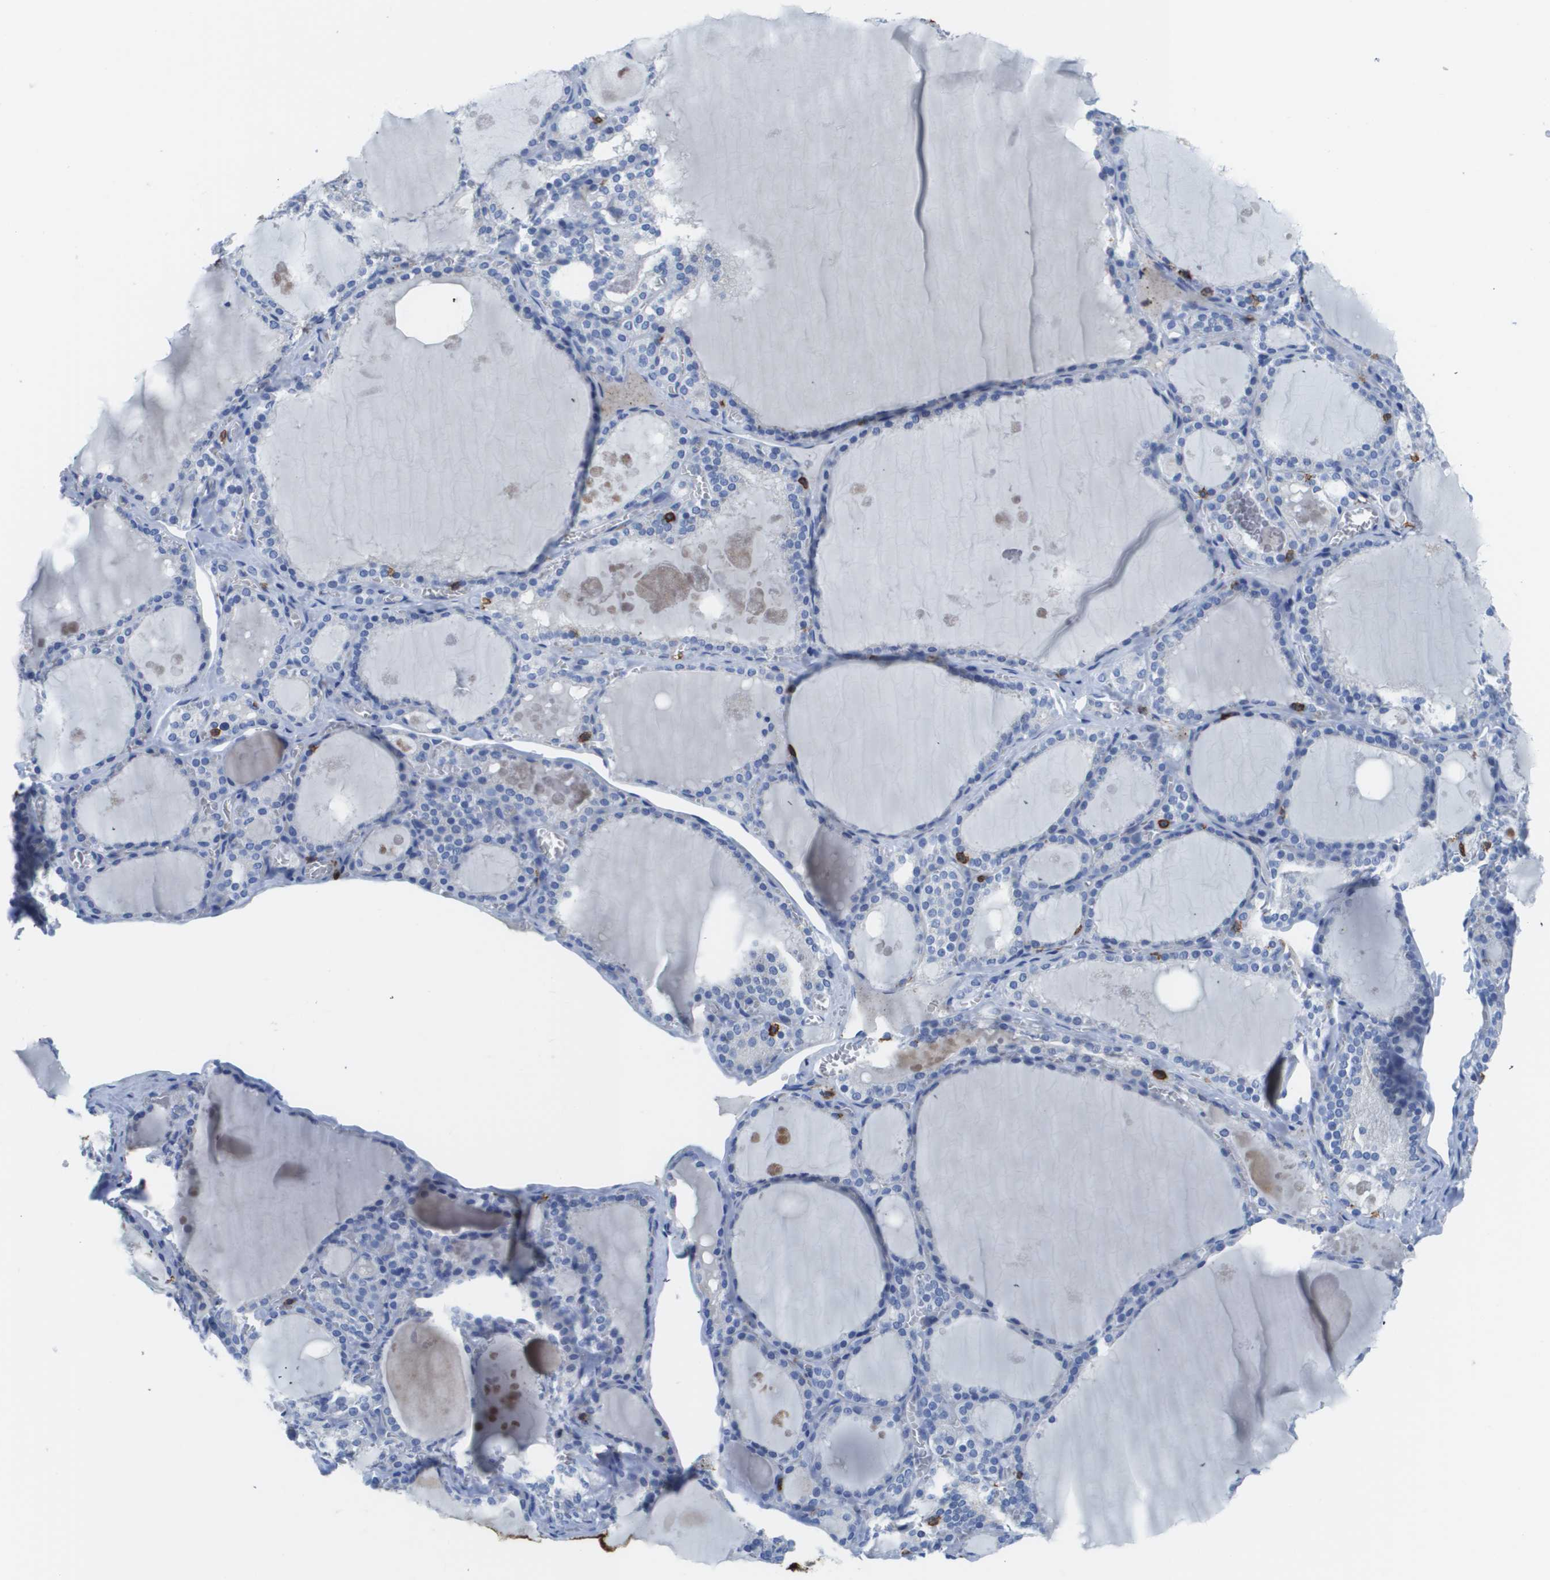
{"staining": {"intensity": "negative", "quantity": "none", "location": "none"}, "tissue": "thyroid gland", "cell_type": "Glandular cells", "image_type": "normal", "snomed": [{"axis": "morphology", "description": "Normal tissue, NOS"}, {"axis": "topography", "description": "Thyroid gland"}], "caption": "This is a photomicrograph of immunohistochemistry (IHC) staining of normal thyroid gland, which shows no positivity in glandular cells.", "gene": "MS4A1", "patient": {"sex": "male", "age": 56}}